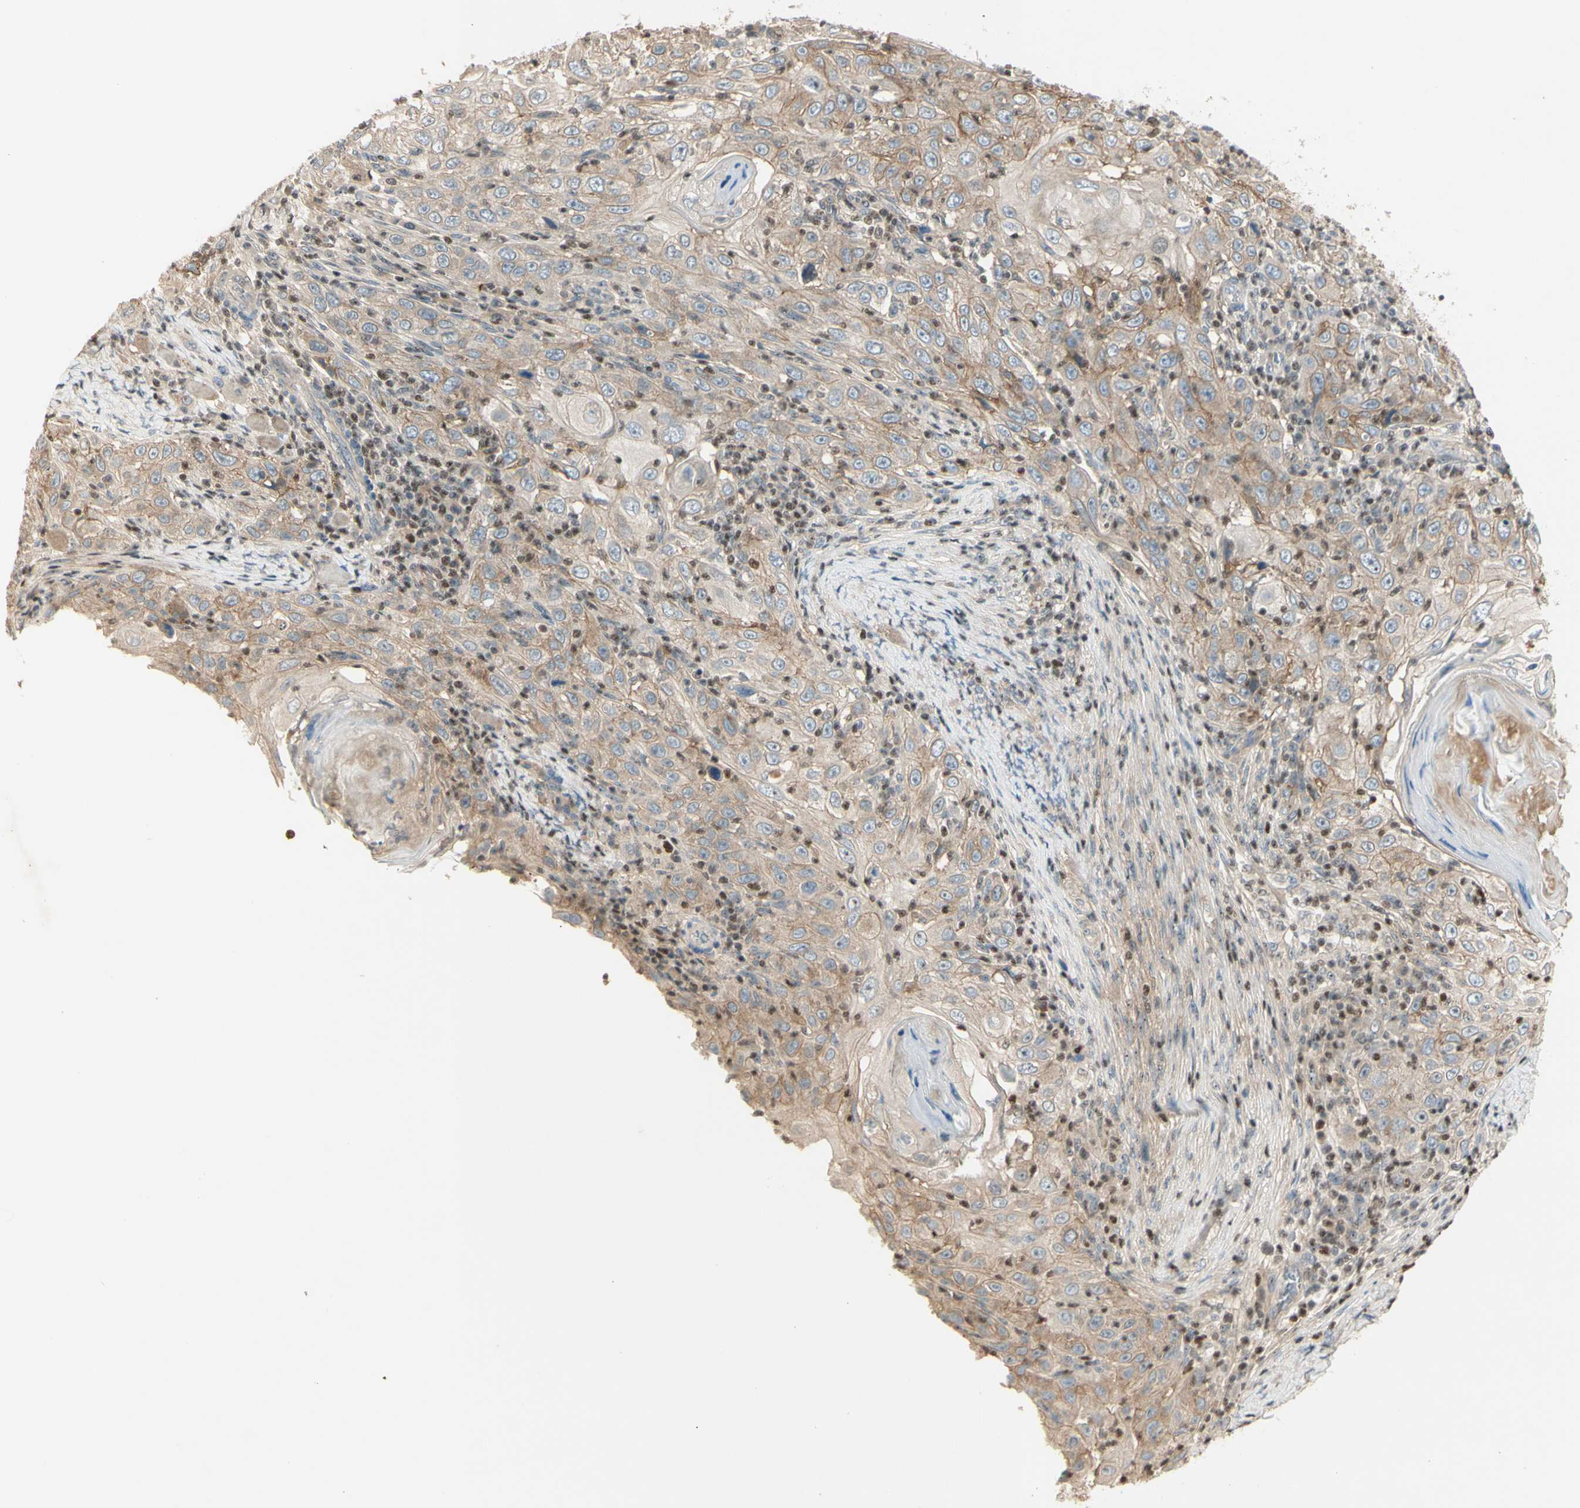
{"staining": {"intensity": "weak", "quantity": ">75%", "location": "cytoplasmic/membranous"}, "tissue": "skin cancer", "cell_type": "Tumor cells", "image_type": "cancer", "snomed": [{"axis": "morphology", "description": "Squamous cell carcinoma, NOS"}, {"axis": "topography", "description": "Skin"}], "caption": "Protein staining exhibits weak cytoplasmic/membranous positivity in about >75% of tumor cells in skin cancer.", "gene": "NFYA", "patient": {"sex": "female", "age": 88}}